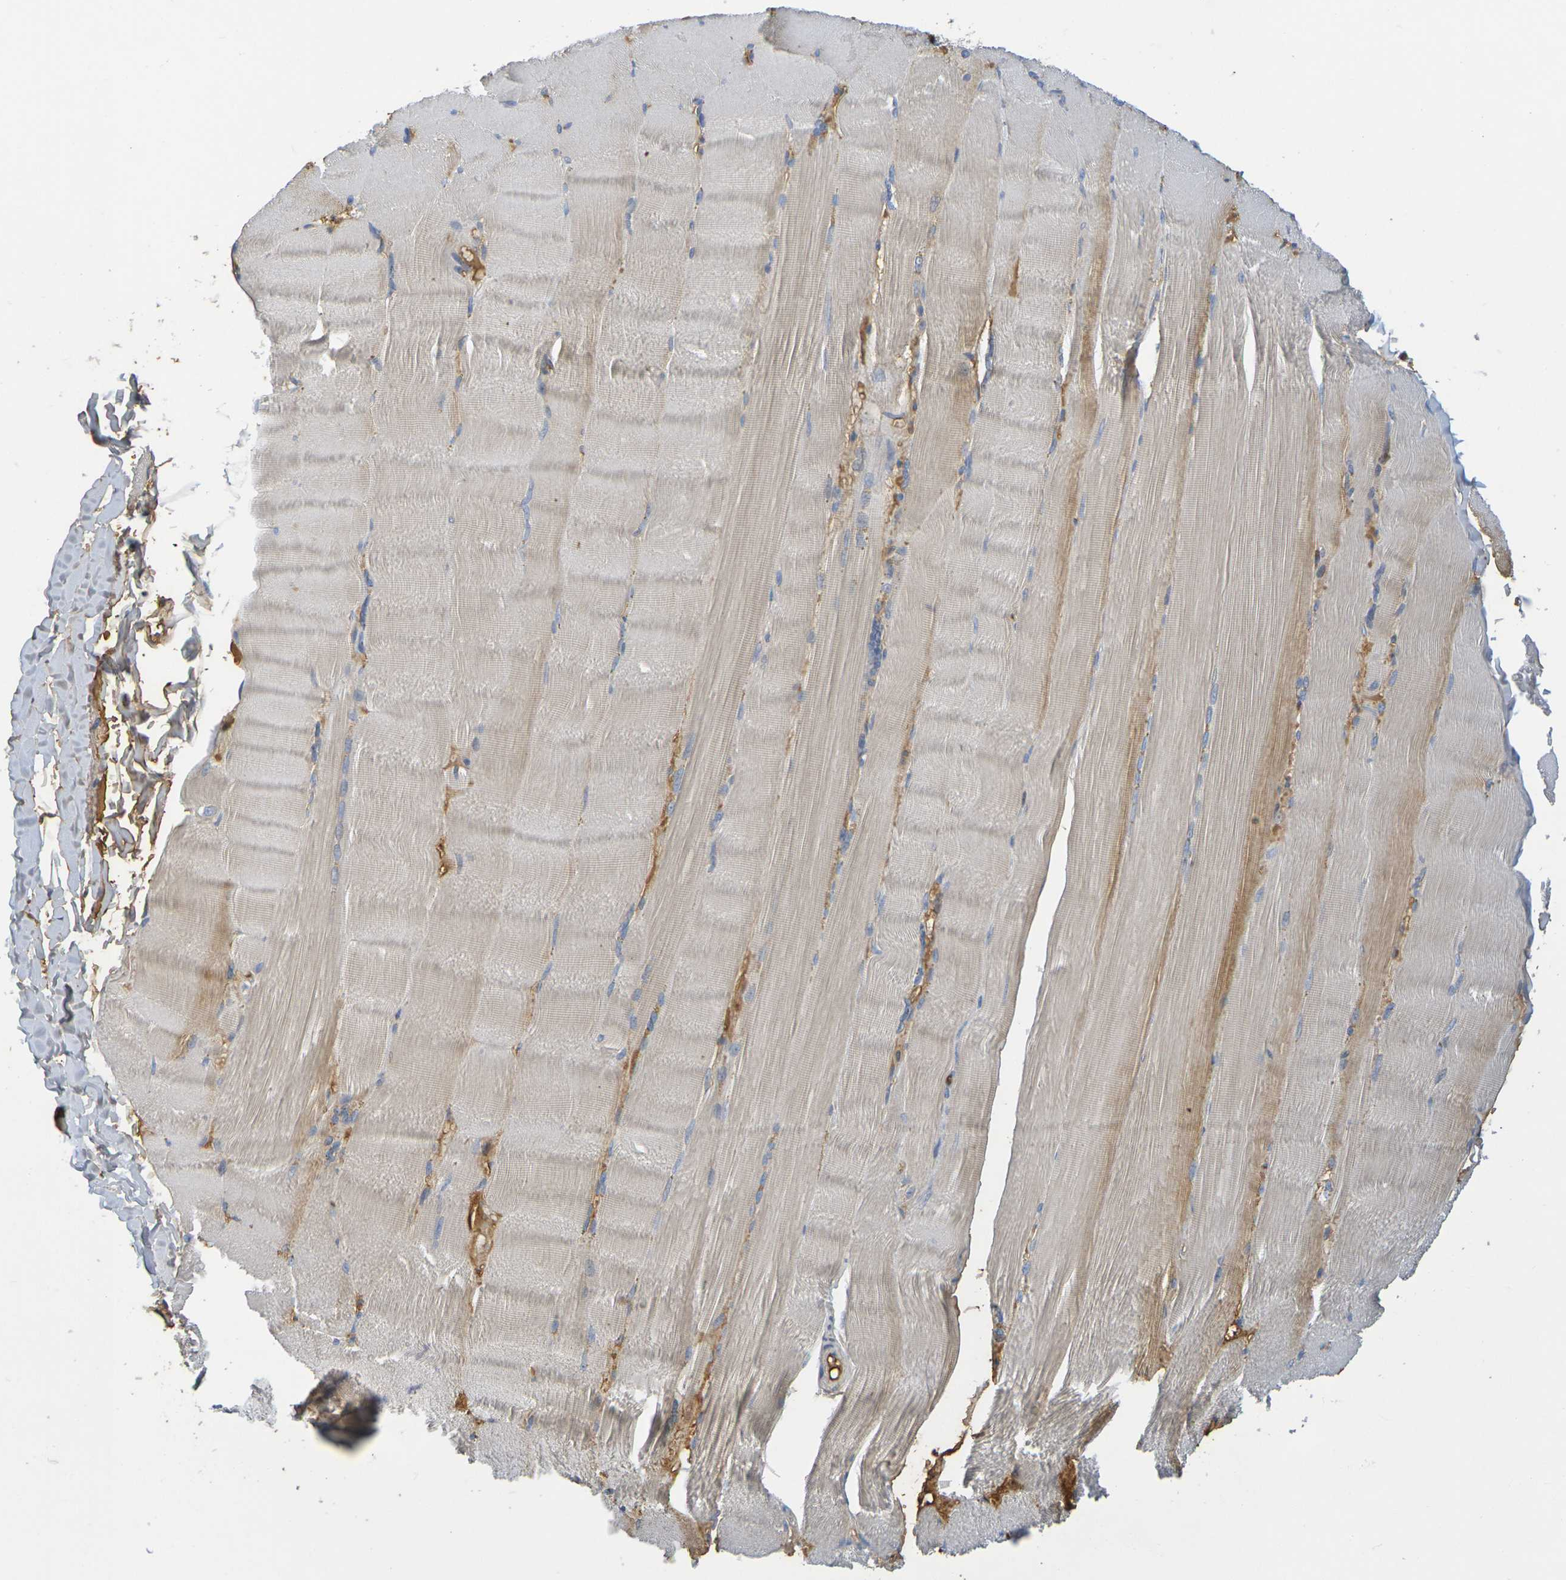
{"staining": {"intensity": "weak", "quantity": ">75%", "location": "cytoplasmic/membranous"}, "tissue": "skeletal muscle", "cell_type": "Myocytes", "image_type": "normal", "snomed": [{"axis": "morphology", "description": "Normal tissue, NOS"}, {"axis": "topography", "description": "Skin"}, {"axis": "topography", "description": "Skeletal muscle"}], "caption": "High-power microscopy captured an immunohistochemistry histopathology image of benign skeletal muscle, revealing weak cytoplasmic/membranous positivity in about >75% of myocytes.", "gene": "C1QA", "patient": {"sex": "male", "age": 83}}